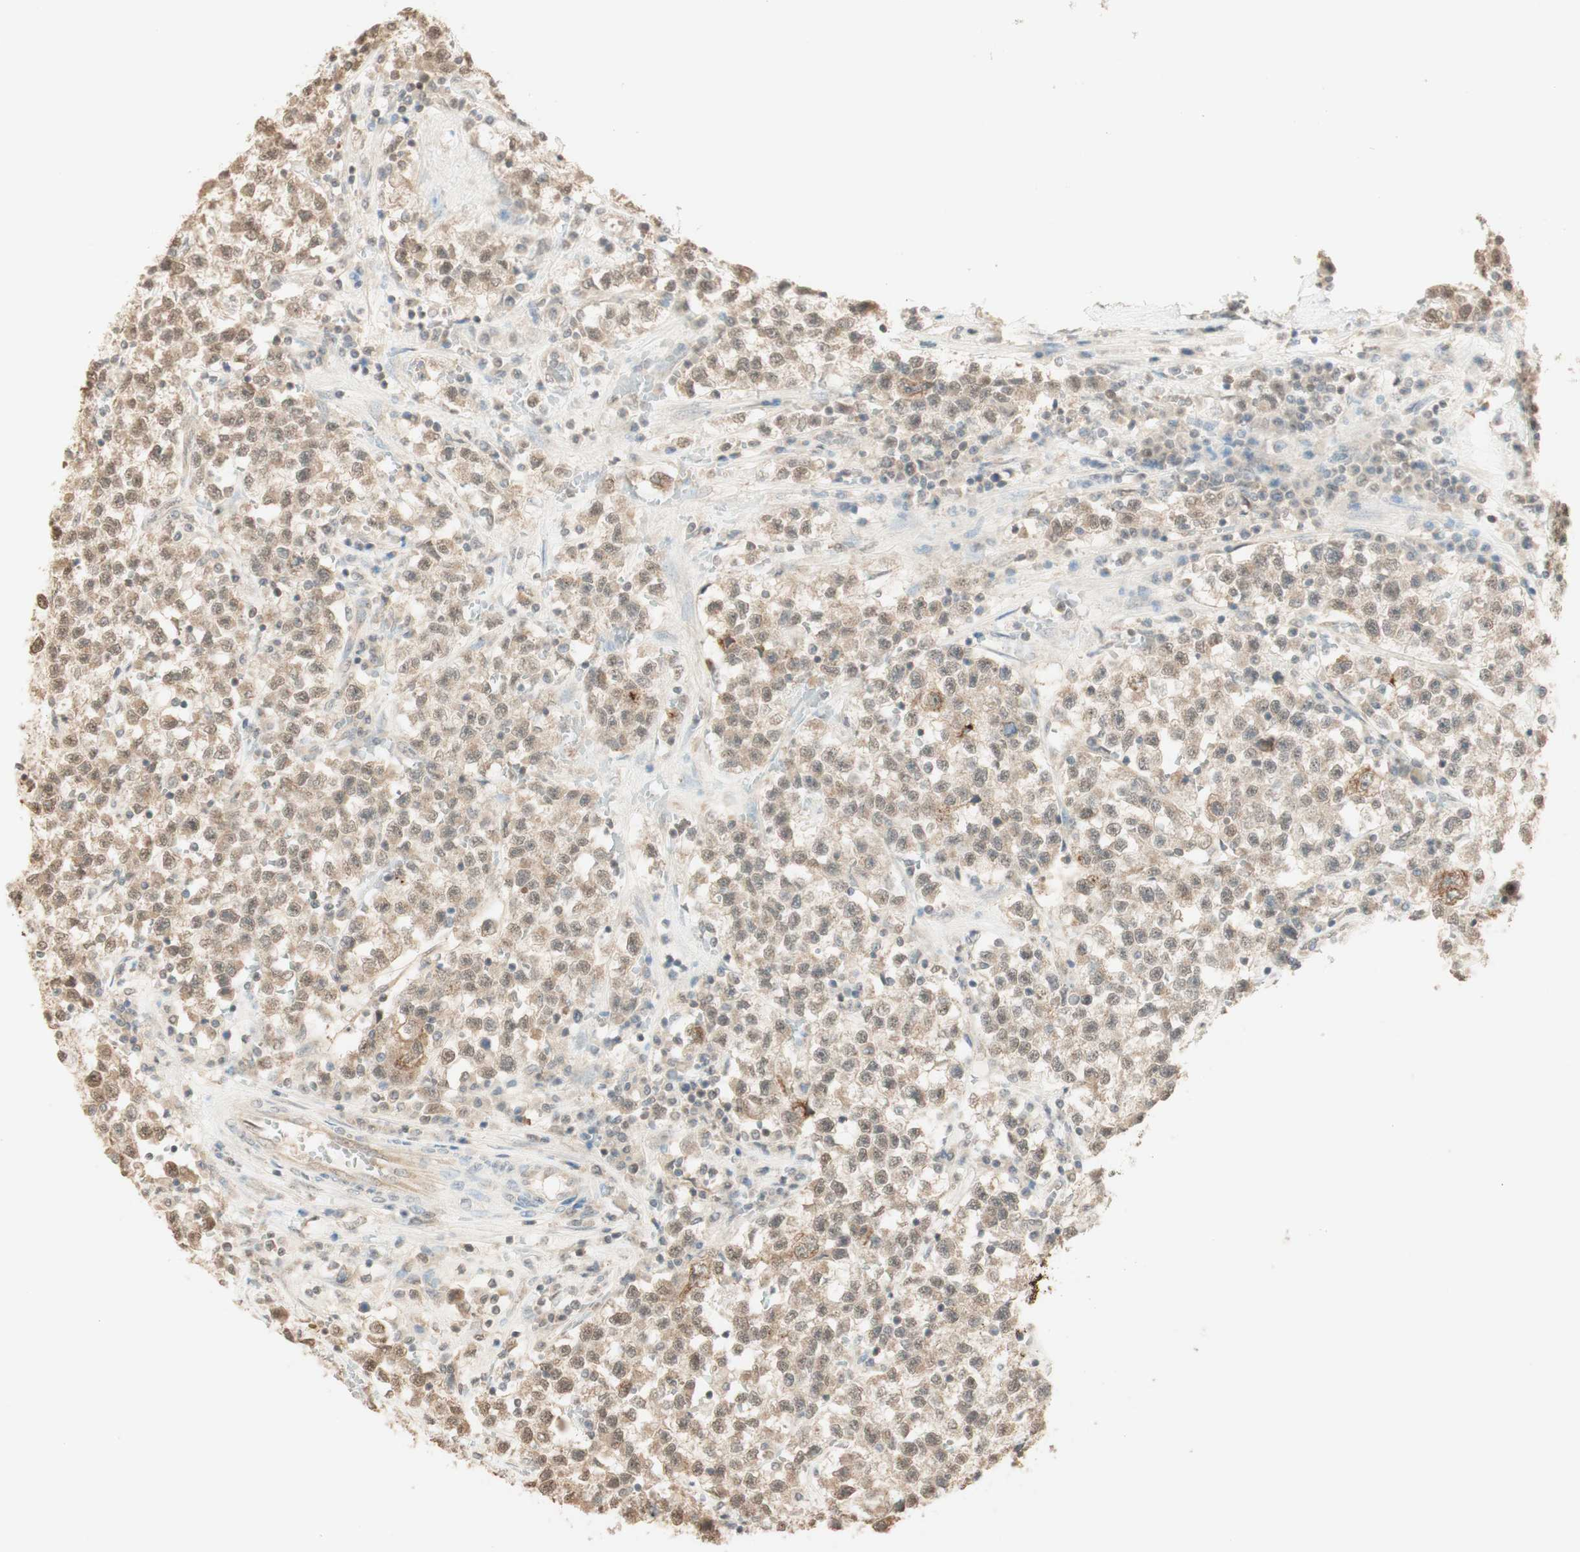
{"staining": {"intensity": "weak", "quantity": ">75%", "location": "cytoplasmic/membranous,nuclear"}, "tissue": "testis cancer", "cell_type": "Tumor cells", "image_type": "cancer", "snomed": [{"axis": "morphology", "description": "Seminoma, NOS"}, {"axis": "topography", "description": "Testis"}], "caption": "This micrograph displays immunohistochemistry staining of testis cancer (seminoma), with low weak cytoplasmic/membranous and nuclear expression in approximately >75% of tumor cells.", "gene": "SPINT2", "patient": {"sex": "male", "age": 22}}